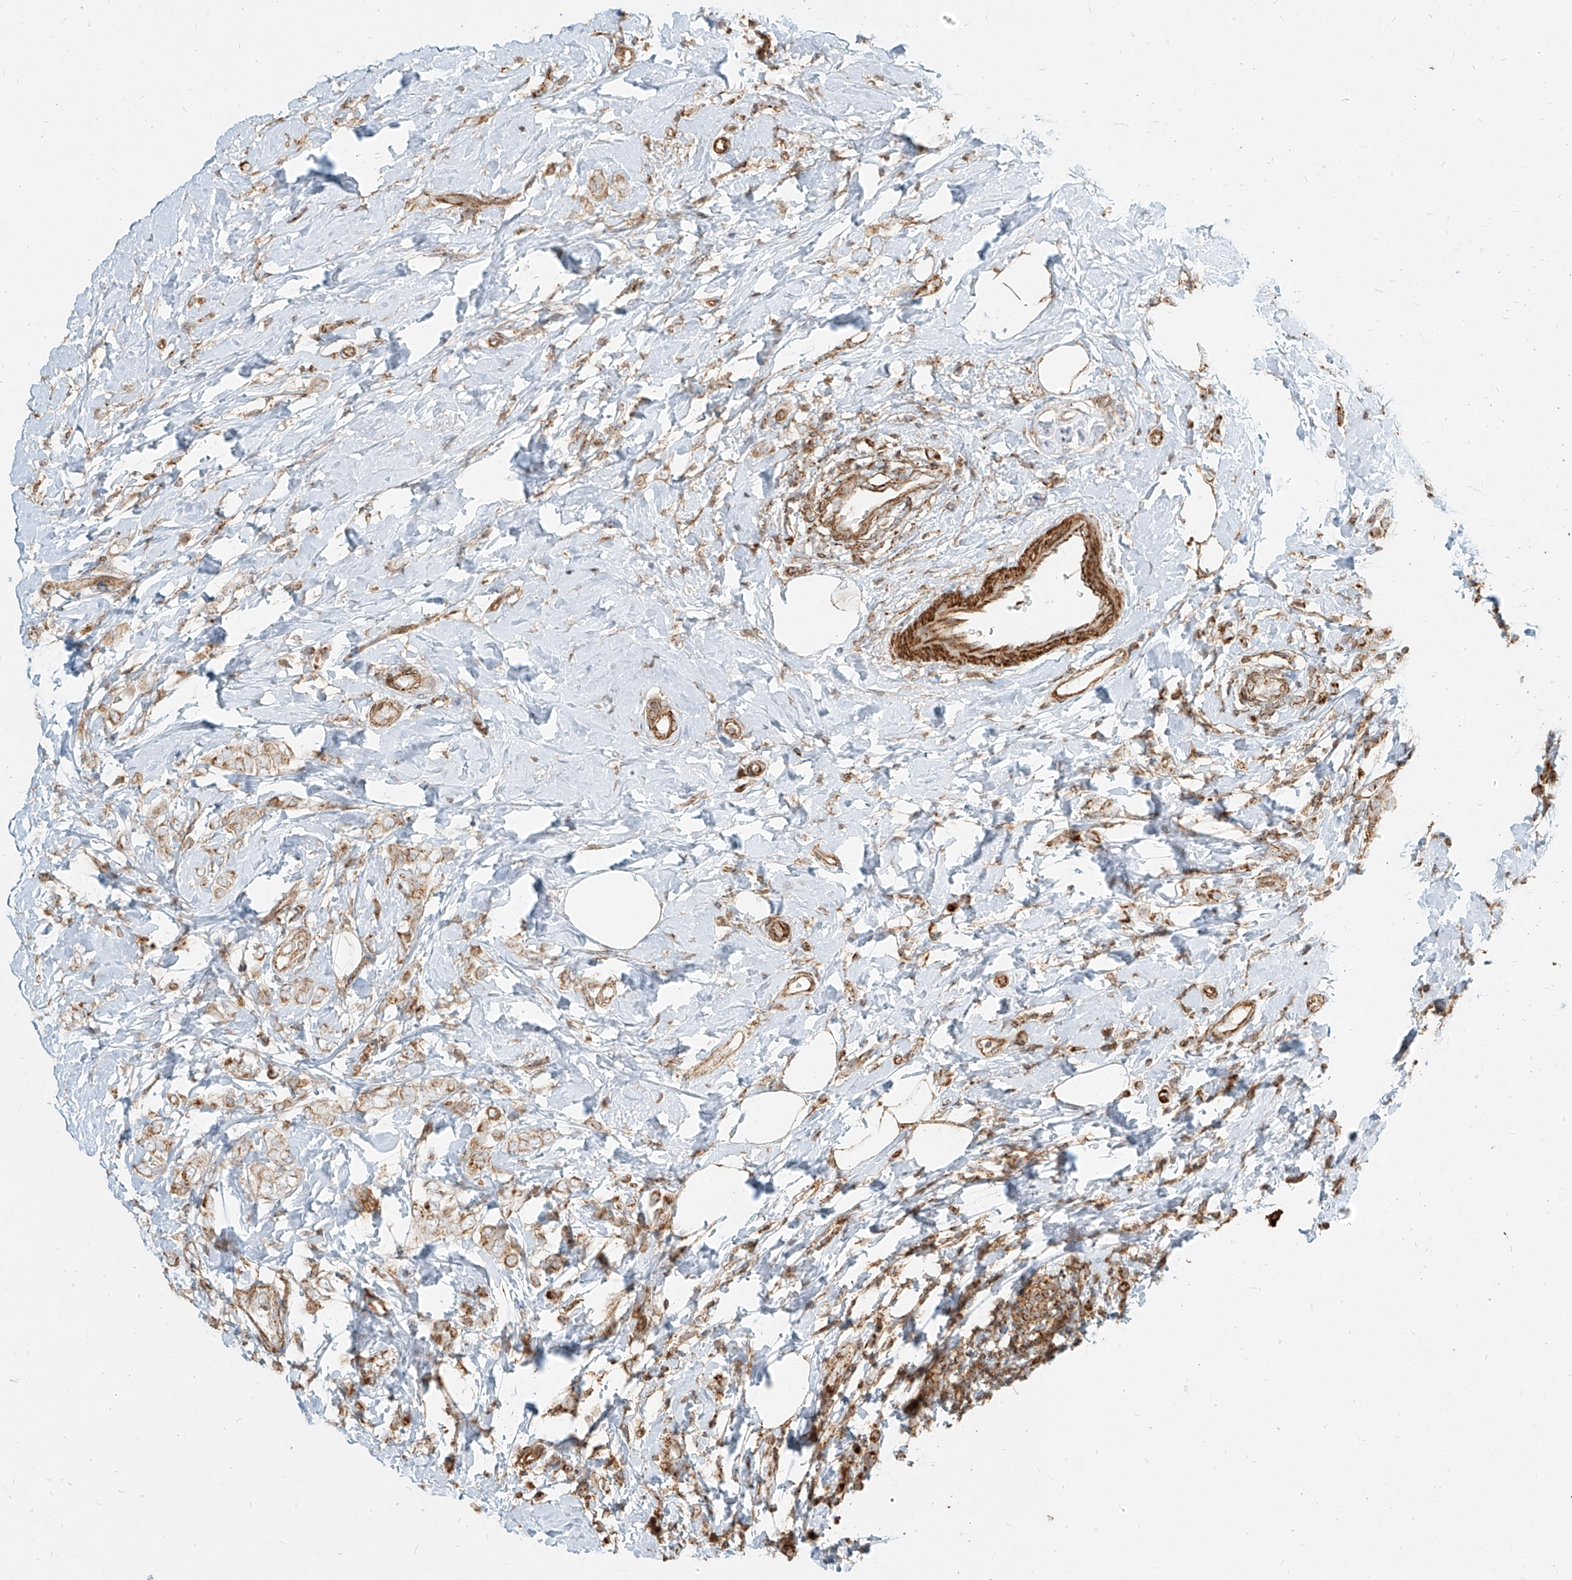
{"staining": {"intensity": "moderate", "quantity": "25%-75%", "location": "cytoplasmic/membranous"}, "tissue": "breast cancer", "cell_type": "Tumor cells", "image_type": "cancer", "snomed": [{"axis": "morphology", "description": "Lobular carcinoma"}, {"axis": "topography", "description": "Breast"}], "caption": "Immunohistochemistry (IHC) micrograph of neoplastic tissue: breast cancer stained using immunohistochemistry (IHC) reveals medium levels of moderate protein expression localized specifically in the cytoplasmic/membranous of tumor cells, appearing as a cytoplasmic/membranous brown color.", "gene": "MTX2", "patient": {"sex": "female", "age": 47}}